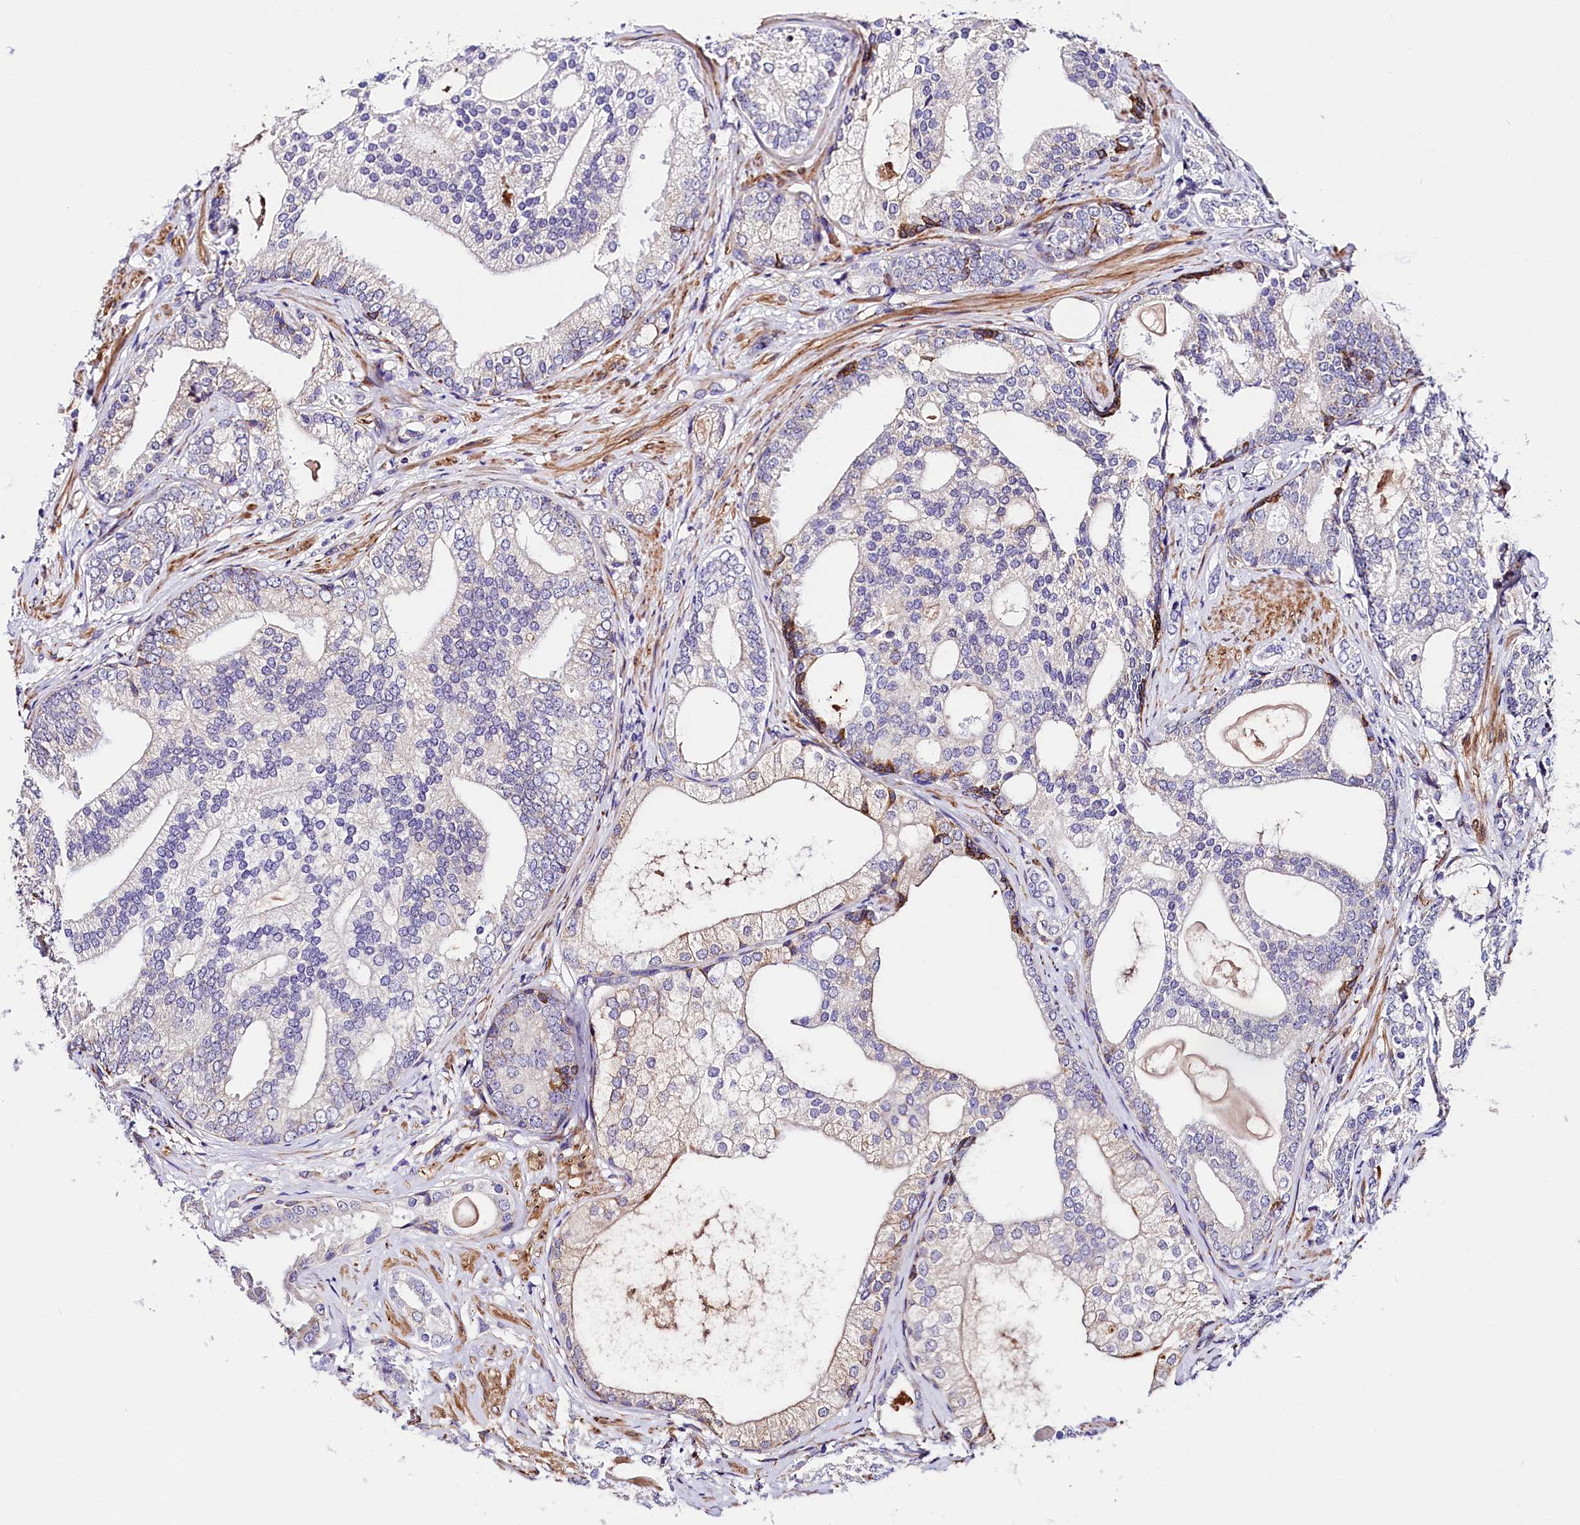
{"staining": {"intensity": "negative", "quantity": "none", "location": "none"}, "tissue": "prostate cancer", "cell_type": "Tumor cells", "image_type": "cancer", "snomed": [{"axis": "morphology", "description": "Adenocarcinoma, High grade"}, {"axis": "topography", "description": "Prostate"}], "caption": "Tumor cells are negative for protein expression in human prostate cancer. (DAB (3,3'-diaminobenzidine) IHC visualized using brightfield microscopy, high magnification).", "gene": "ITGA1", "patient": {"sex": "male", "age": 60}}